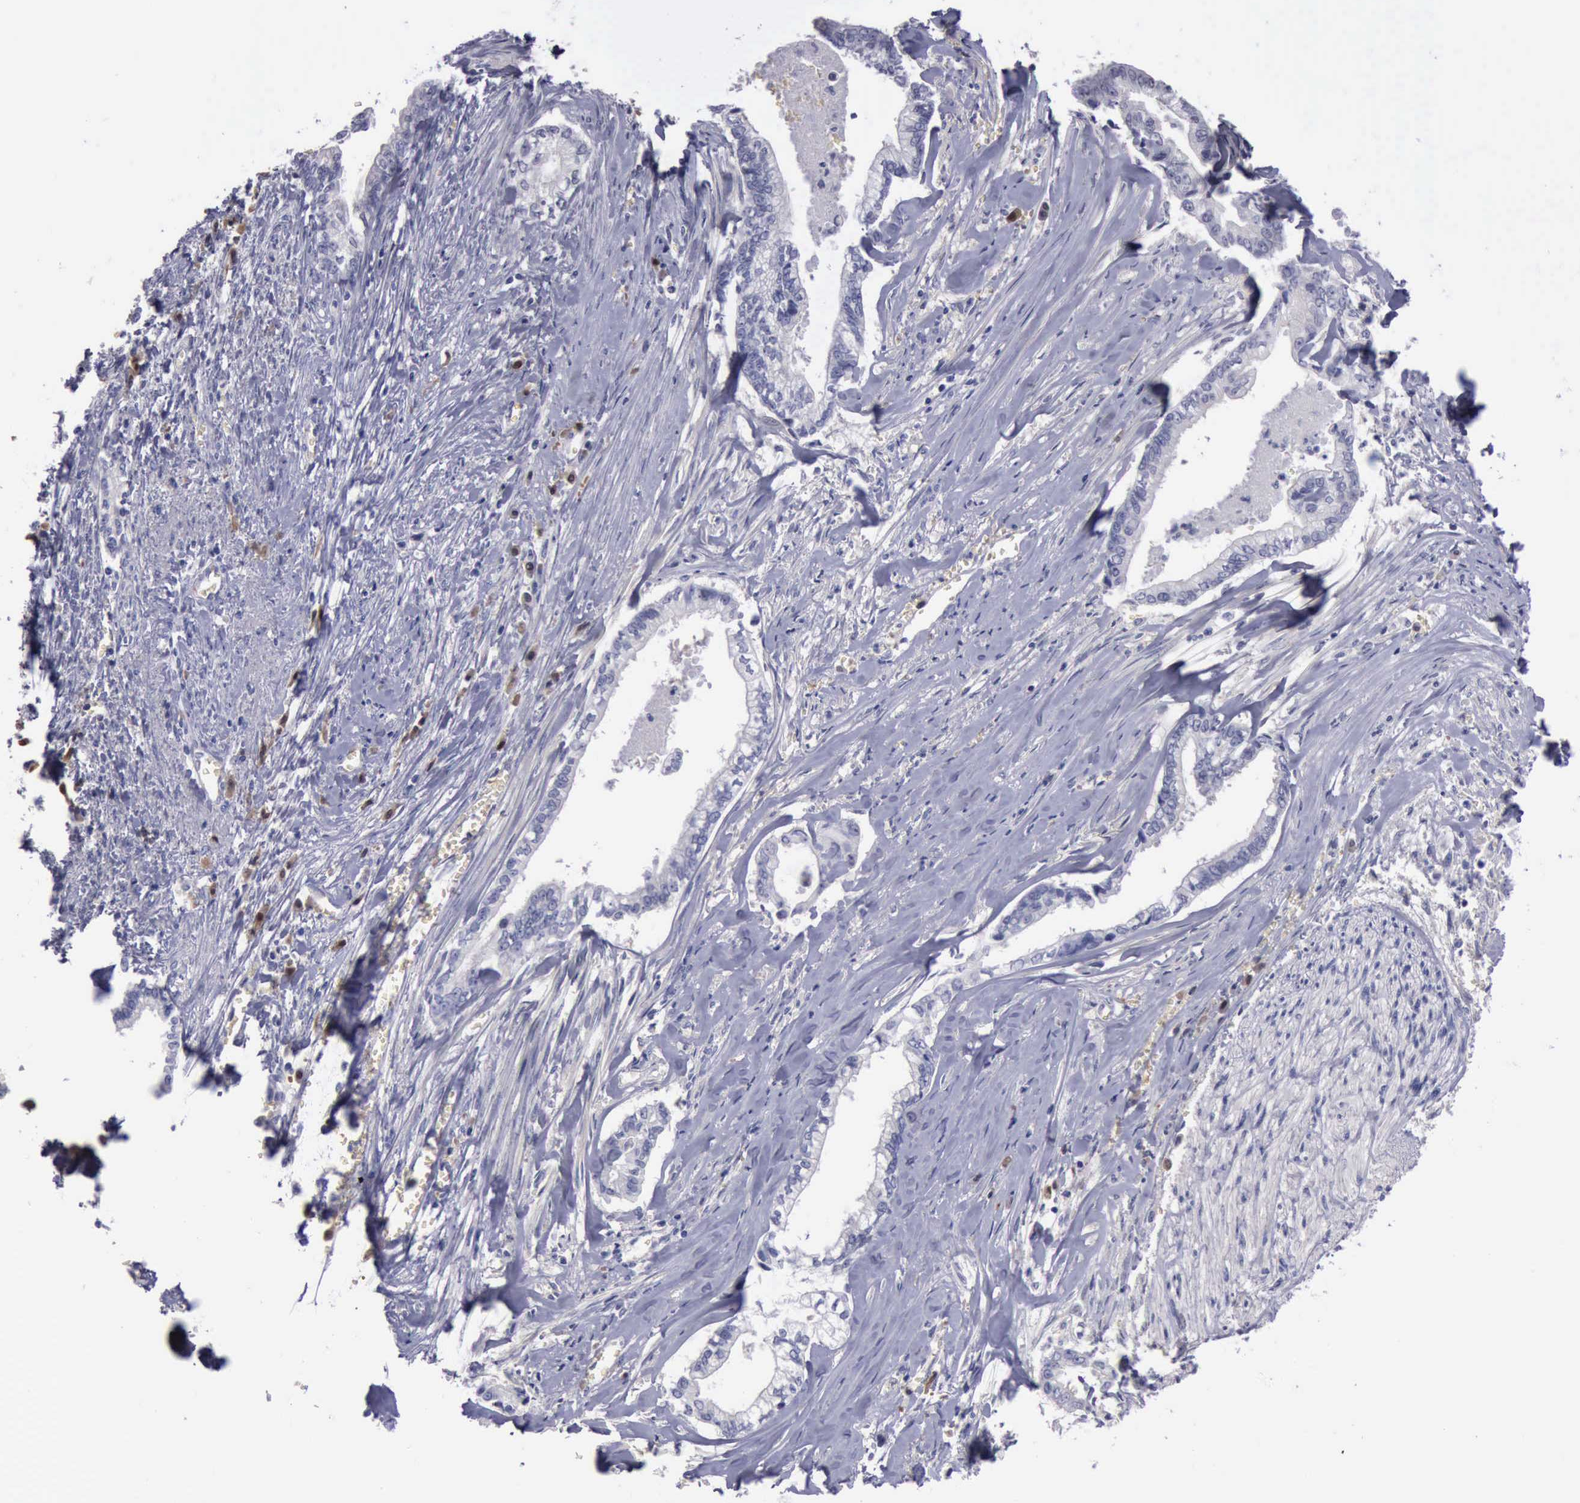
{"staining": {"intensity": "negative", "quantity": "none", "location": "none"}, "tissue": "liver cancer", "cell_type": "Tumor cells", "image_type": "cancer", "snomed": [{"axis": "morphology", "description": "Cholangiocarcinoma"}, {"axis": "topography", "description": "Liver"}], "caption": "Immunohistochemical staining of human liver cancer (cholangiocarcinoma) exhibits no significant positivity in tumor cells.", "gene": "CEP128", "patient": {"sex": "male", "age": 57}}